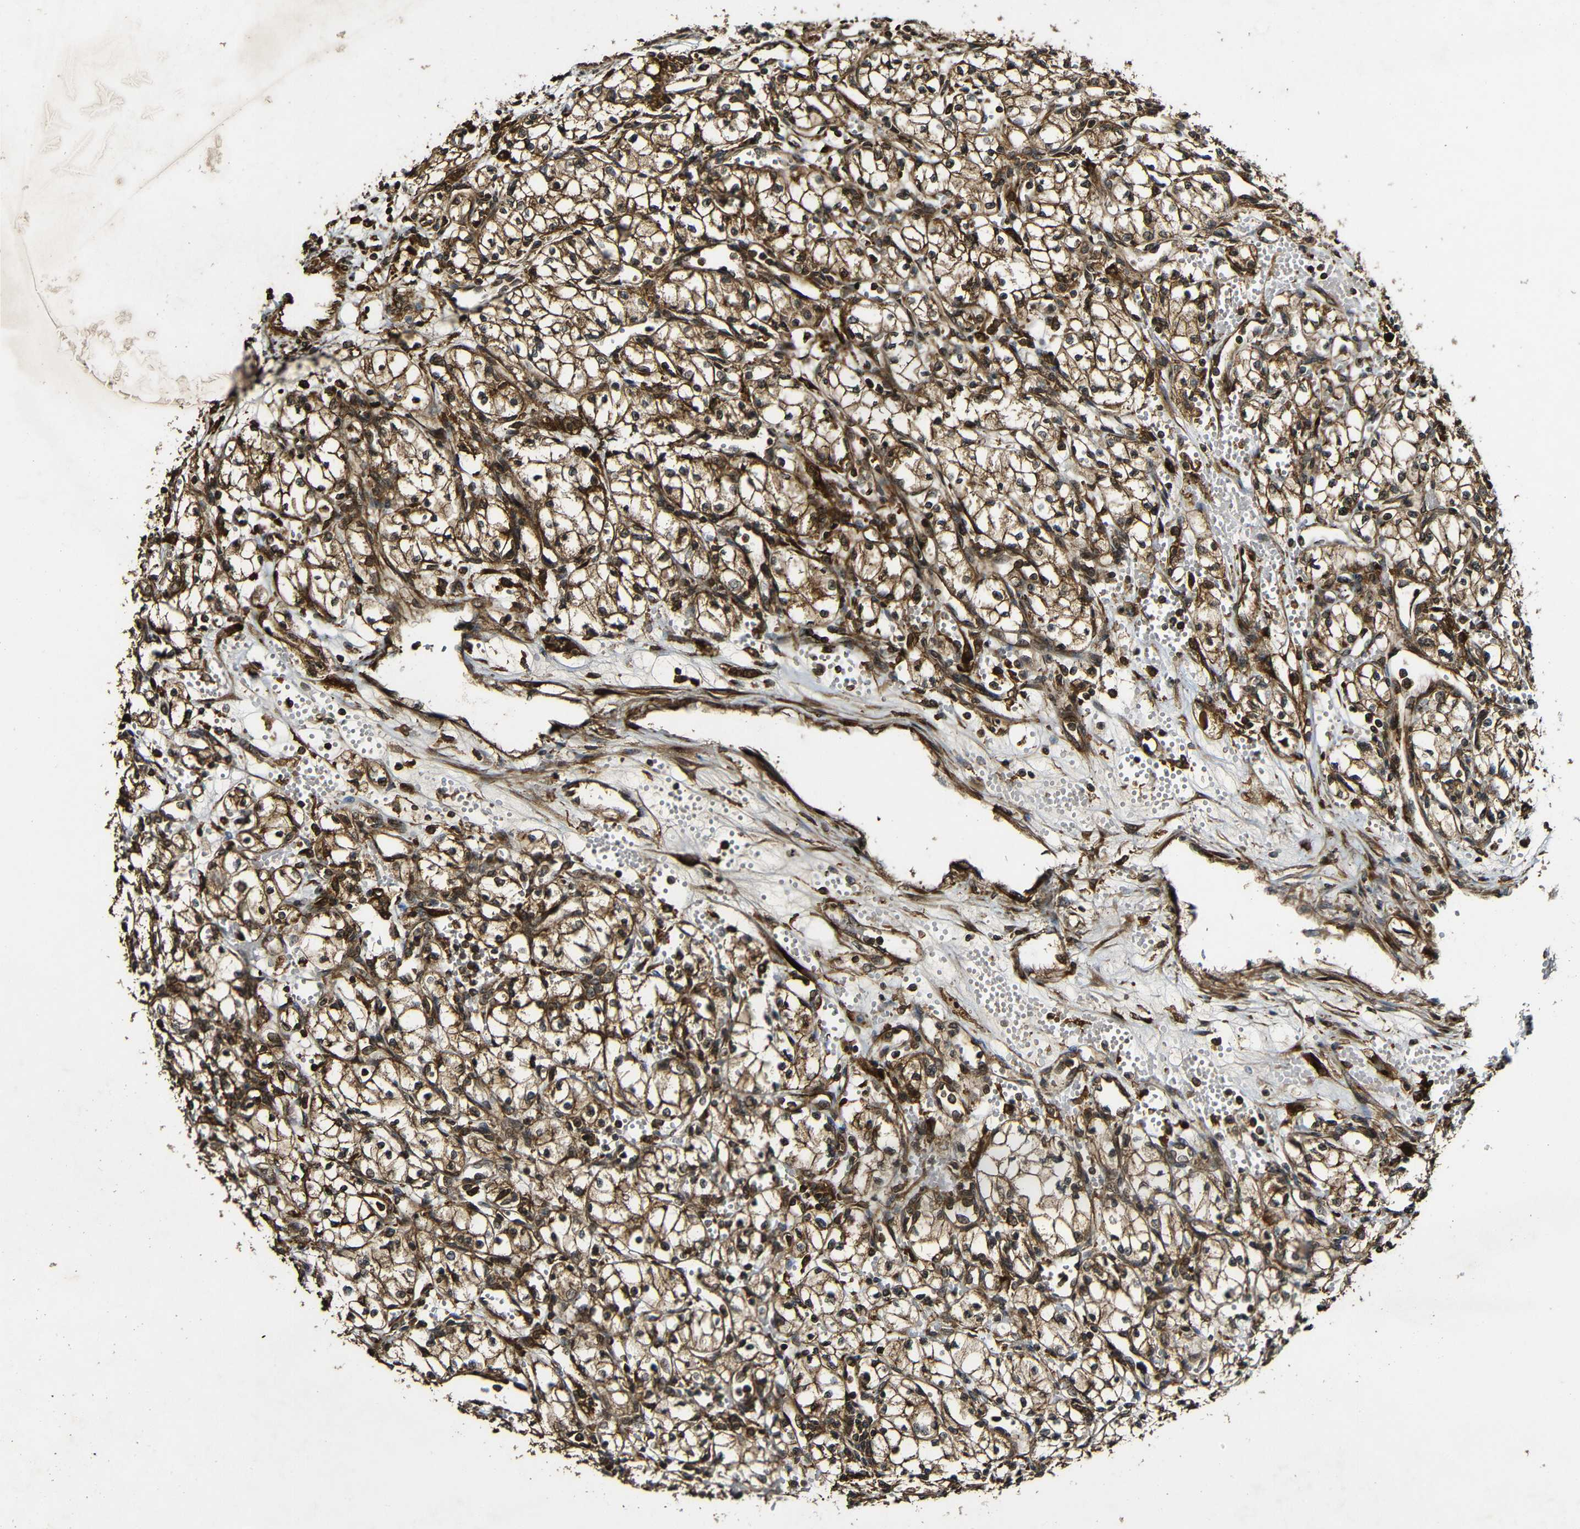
{"staining": {"intensity": "moderate", "quantity": ">75%", "location": "cytoplasmic/membranous"}, "tissue": "renal cancer", "cell_type": "Tumor cells", "image_type": "cancer", "snomed": [{"axis": "morphology", "description": "Normal tissue, NOS"}, {"axis": "morphology", "description": "Adenocarcinoma, NOS"}, {"axis": "topography", "description": "Kidney"}], "caption": "This image demonstrates IHC staining of human adenocarcinoma (renal), with medium moderate cytoplasmic/membranous staining in approximately >75% of tumor cells.", "gene": "CASP8", "patient": {"sex": "male", "age": 59}}